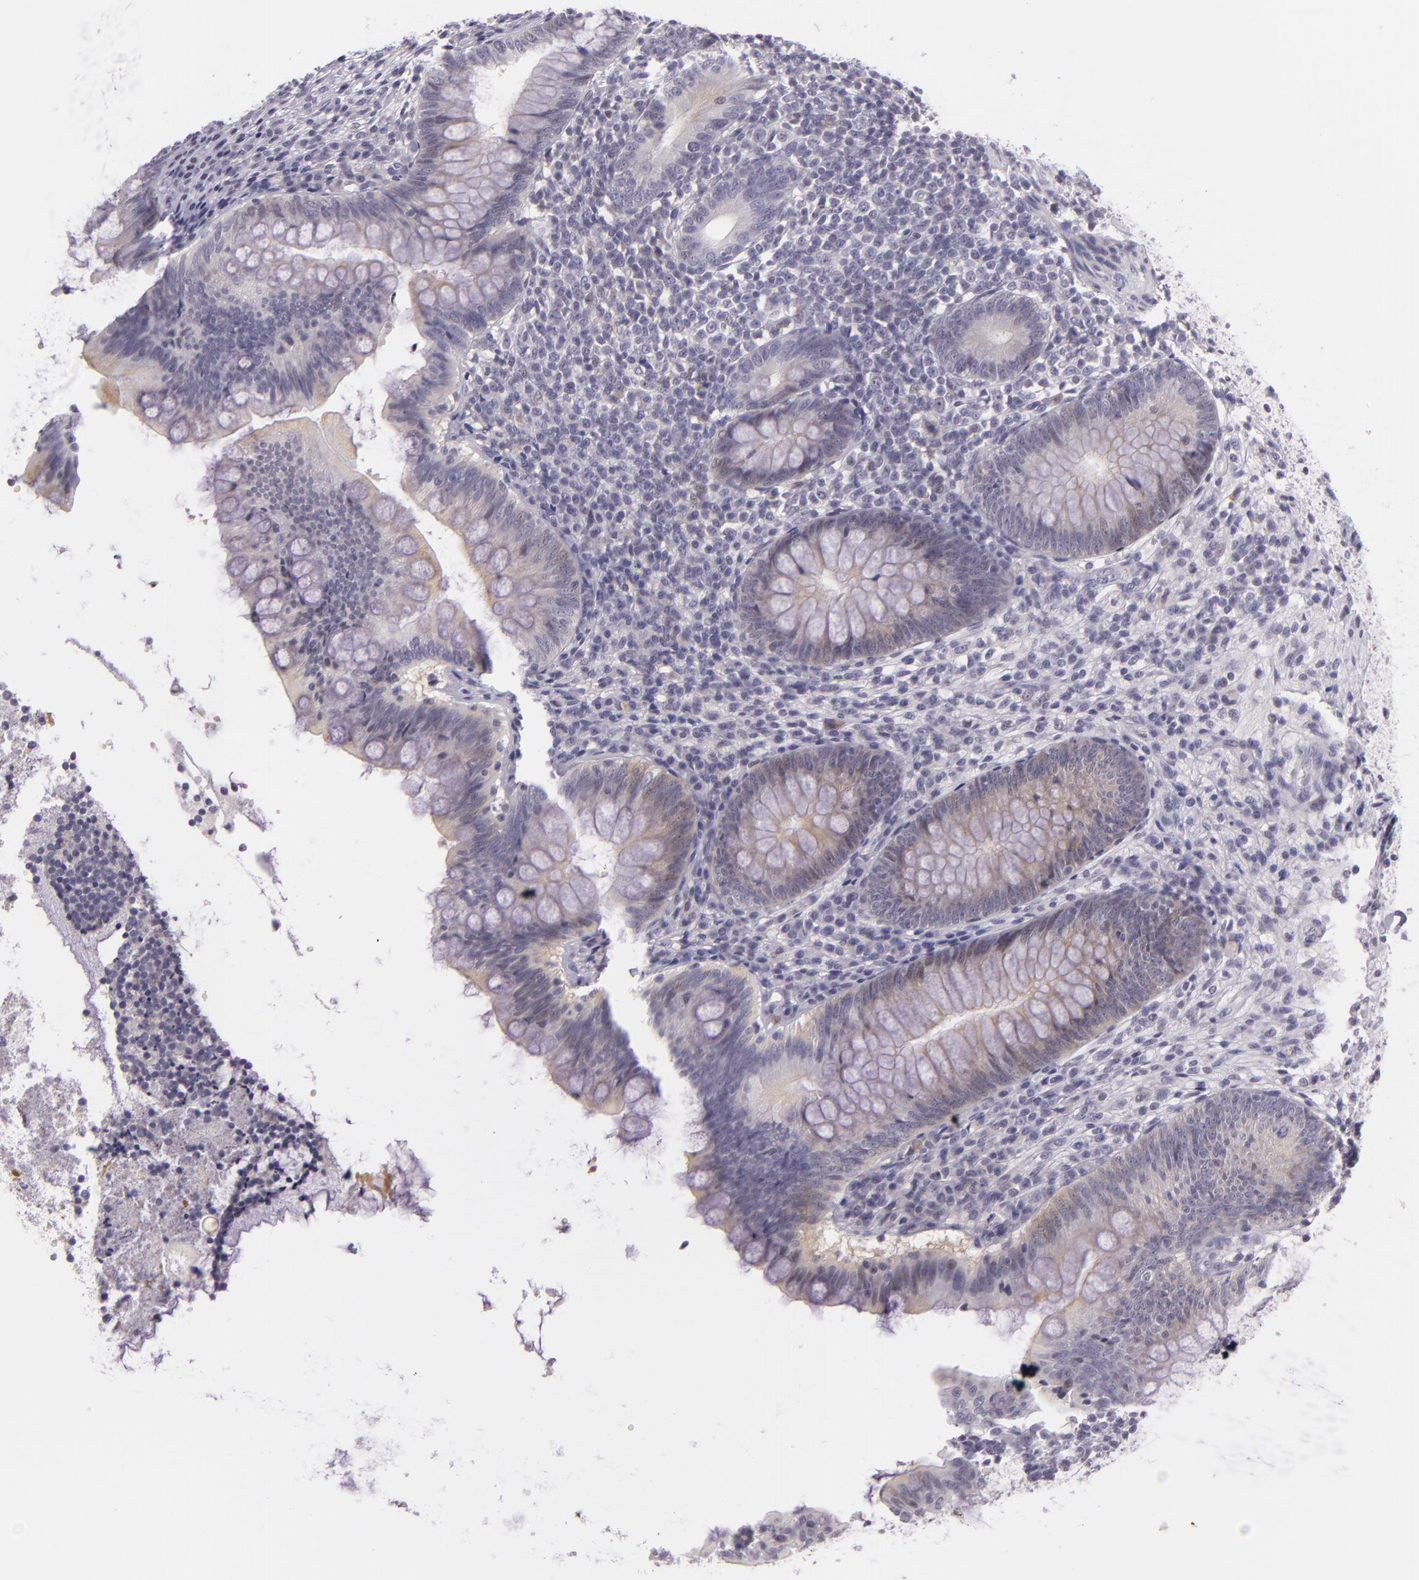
{"staining": {"intensity": "weak", "quantity": ">75%", "location": "cytoplasmic/membranous"}, "tissue": "appendix", "cell_type": "Glandular cells", "image_type": "normal", "snomed": [{"axis": "morphology", "description": "Normal tissue, NOS"}, {"axis": "topography", "description": "Appendix"}], "caption": "DAB (3,3'-diaminobenzidine) immunohistochemical staining of benign human appendix reveals weak cytoplasmic/membranous protein positivity in approximately >75% of glandular cells.", "gene": "HSP90AA1", "patient": {"sex": "female", "age": 66}}